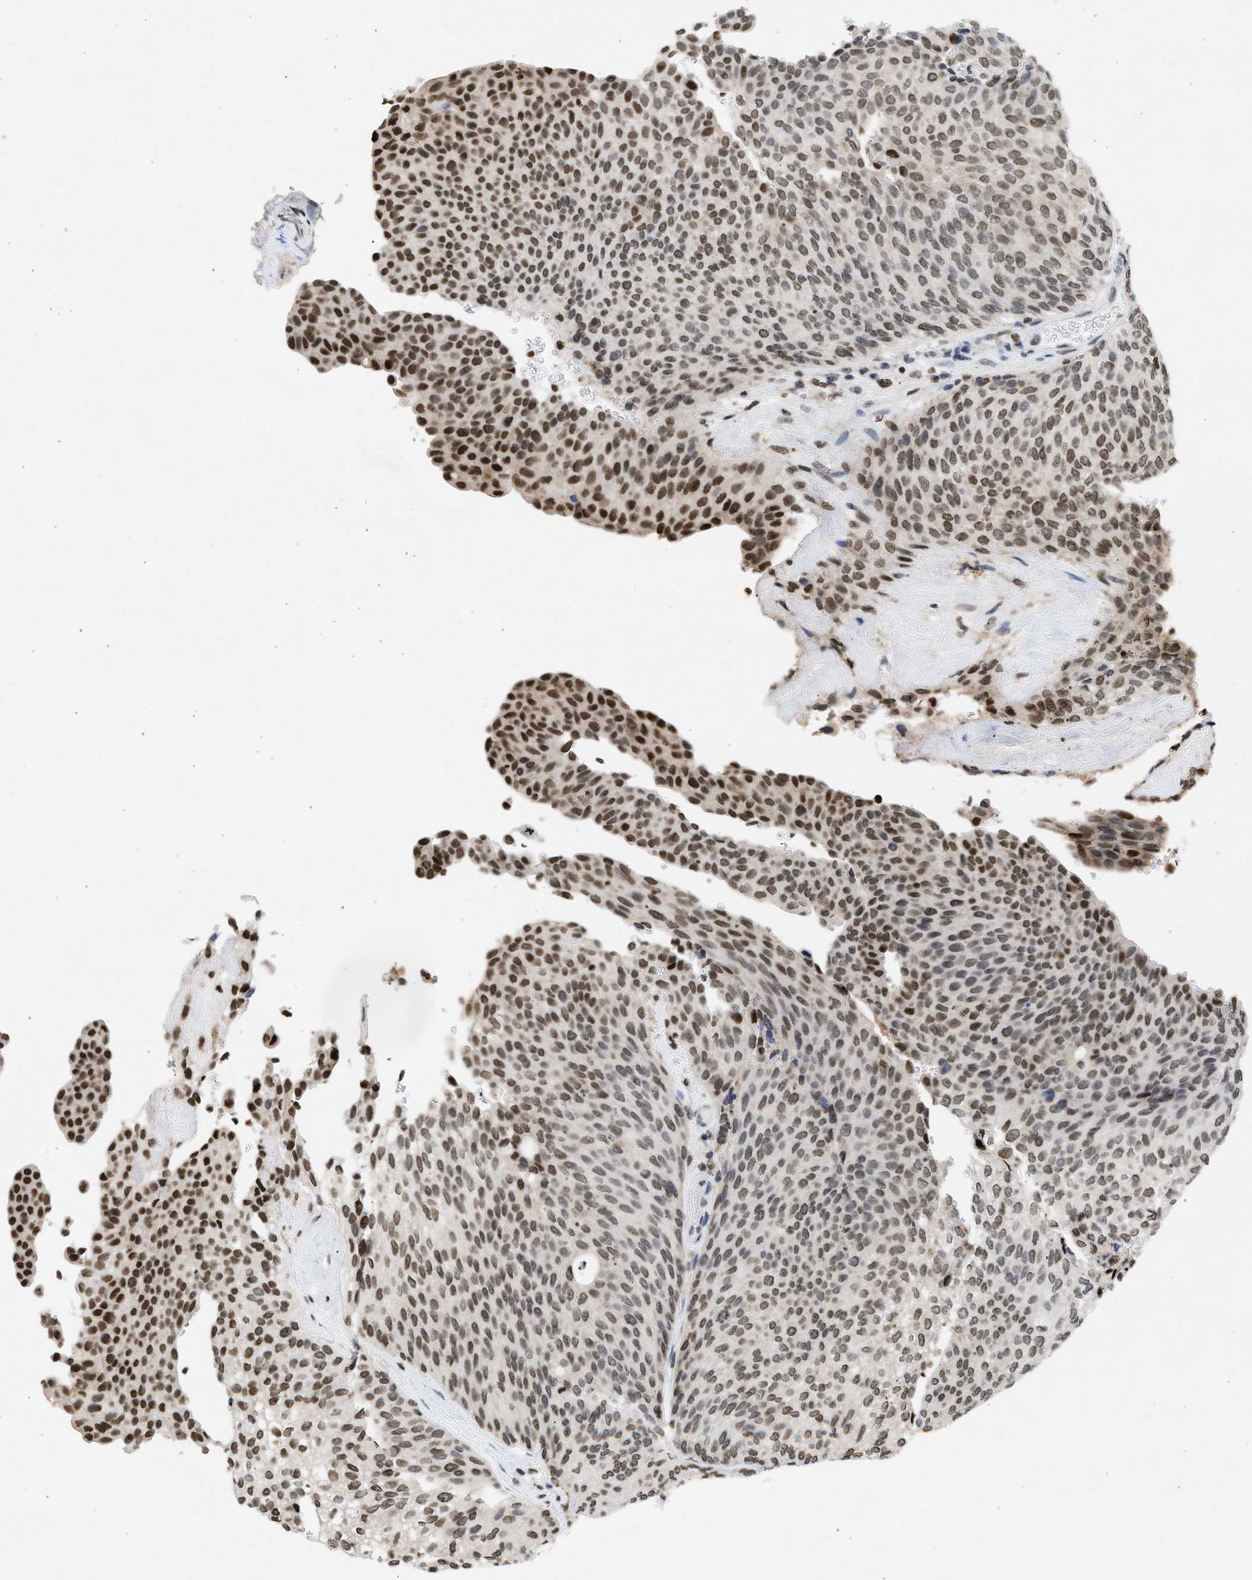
{"staining": {"intensity": "moderate", "quantity": ">75%", "location": "nuclear"}, "tissue": "urothelial cancer", "cell_type": "Tumor cells", "image_type": "cancer", "snomed": [{"axis": "morphology", "description": "Urothelial carcinoma, Low grade"}, {"axis": "topography", "description": "Urinary bladder"}], "caption": "There is medium levels of moderate nuclear expression in tumor cells of urothelial cancer, as demonstrated by immunohistochemical staining (brown color).", "gene": "NUP35", "patient": {"sex": "female", "age": 79}}